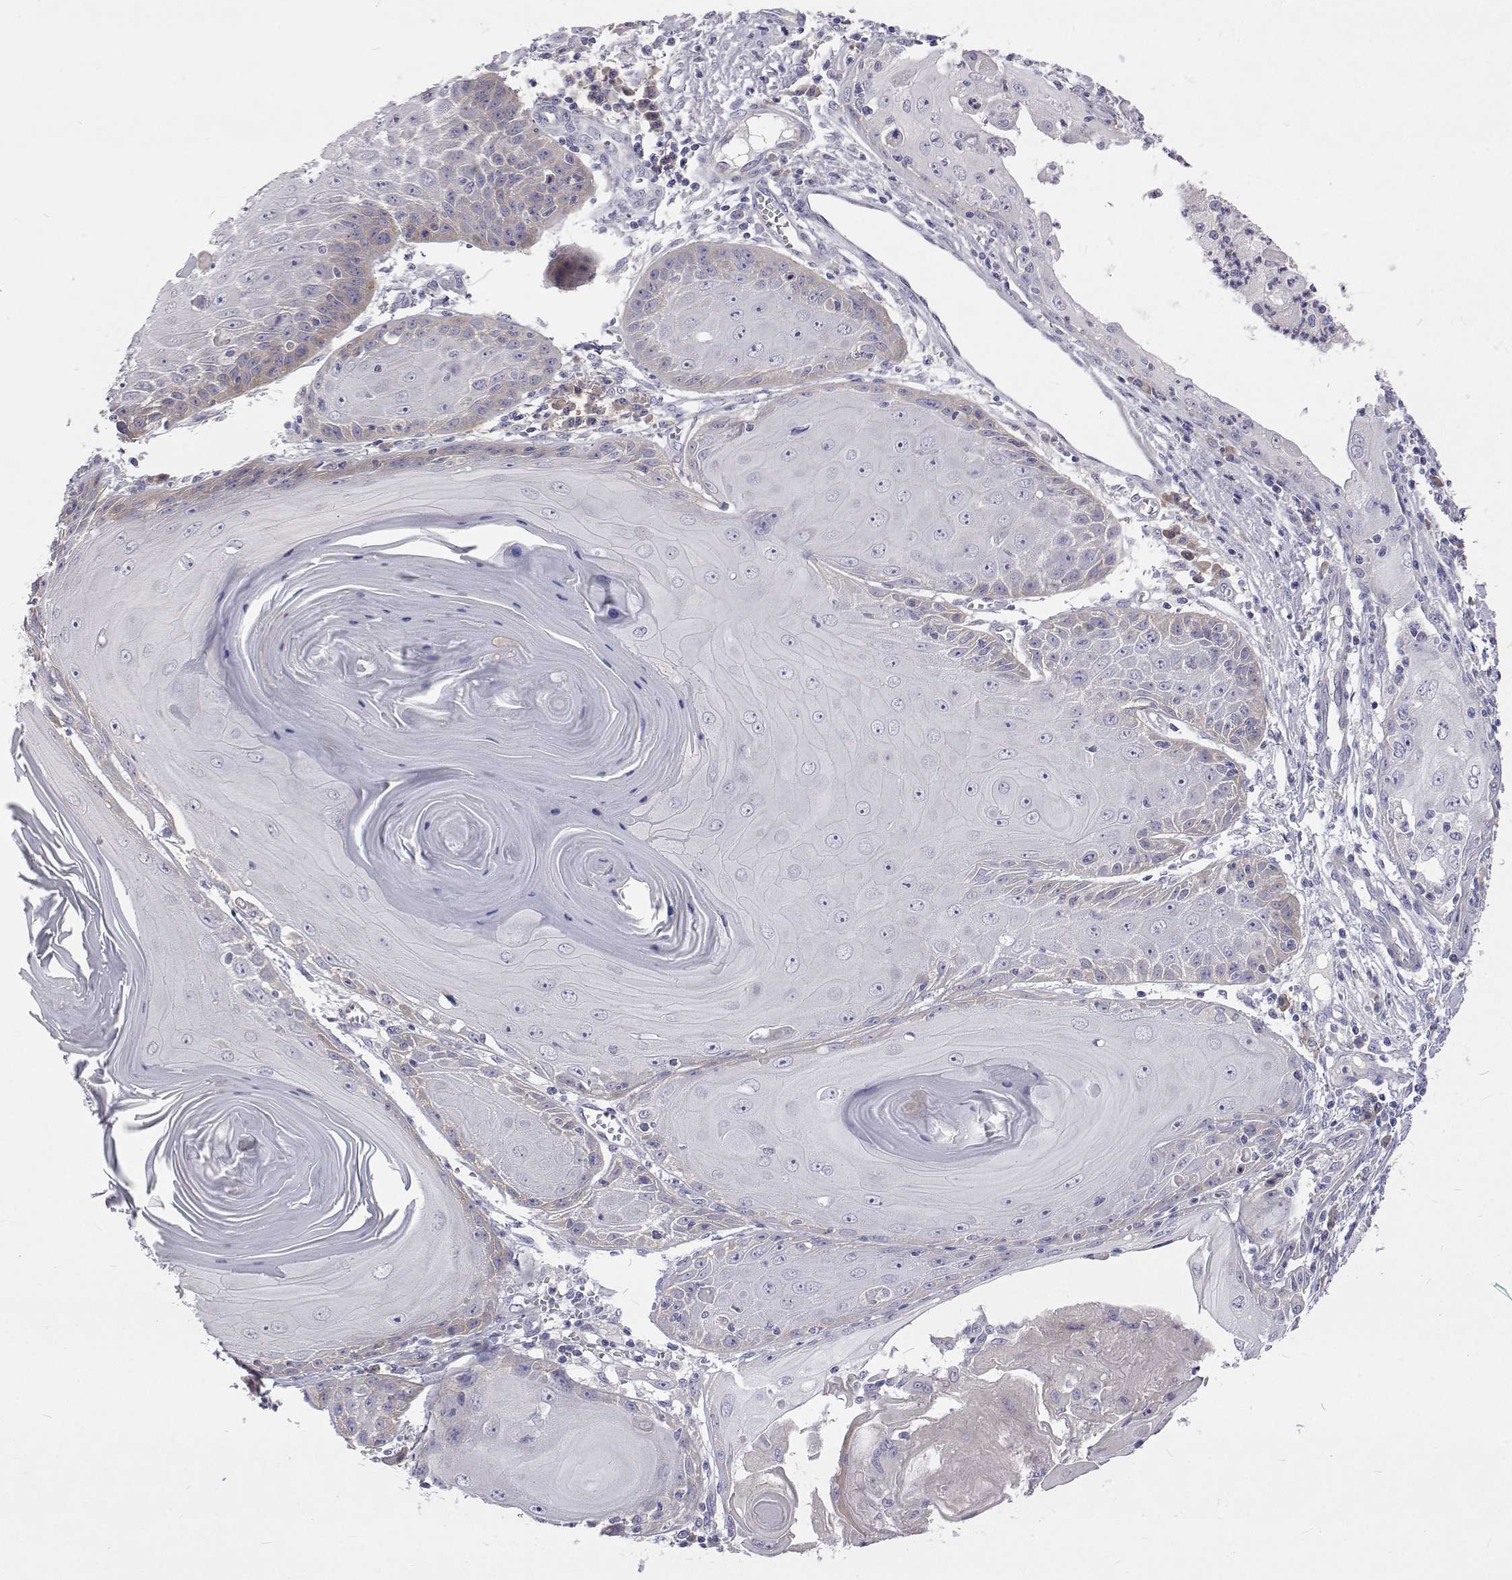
{"staining": {"intensity": "negative", "quantity": "none", "location": "none"}, "tissue": "skin cancer", "cell_type": "Tumor cells", "image_type": "cancer", "snomed": [{"axis": "morphology", "description": "Squamous cell carcinoma, NOS"}, {"axis": "topography", "description": "Skin"}, {"axis": "topography", "description": "Vulva"}], "caption": "Tumor cells are negative for brown protein staining in squamous cell carcinoma (skin). (Immunohistochemistry, brightfield microscopy, high magnification).", "gene": "NPR3", "patient": {"sex": "female", "age": 85}}